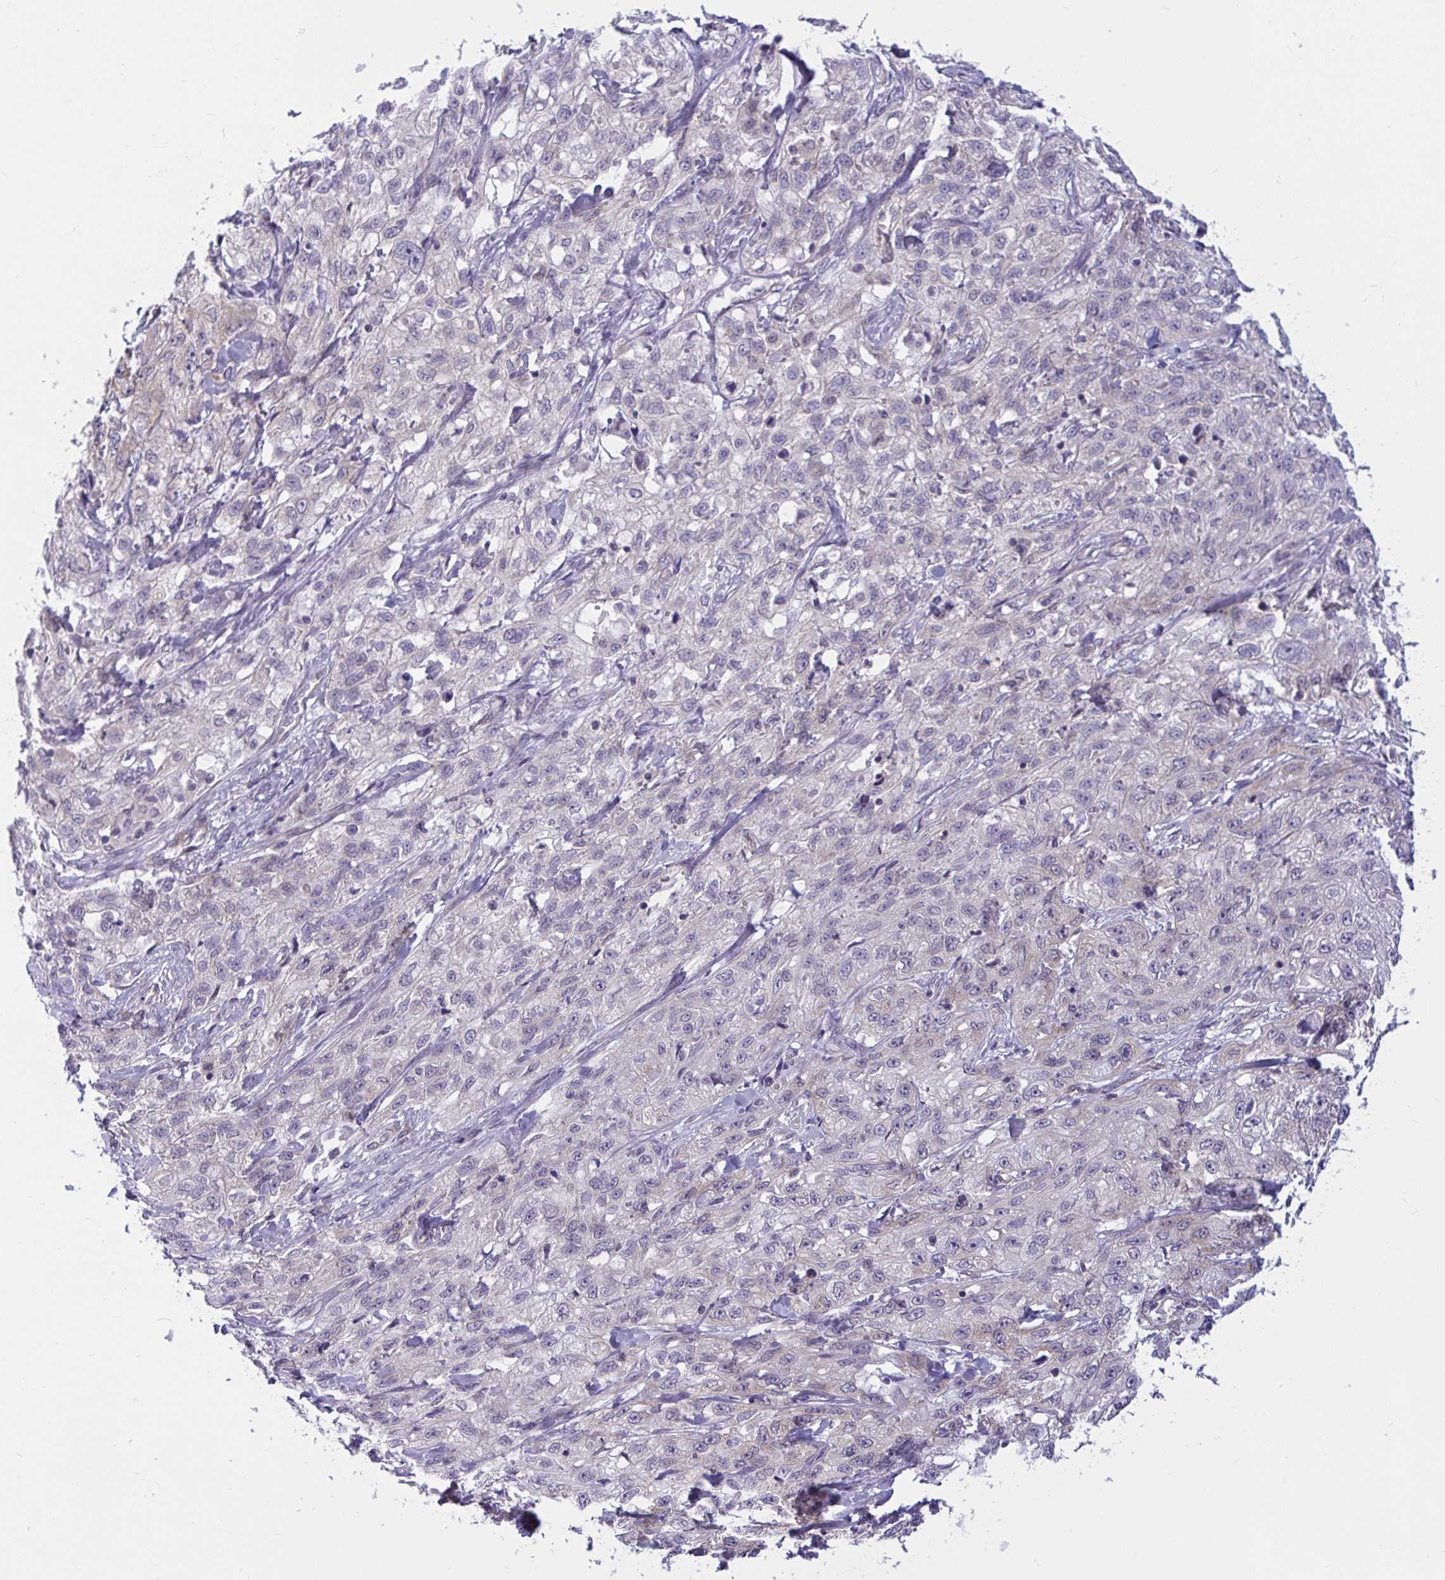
{"staining": {"intensity": "negative", "quantity": "none", "location": "none"}, "tissue": "skin cancer", "cell_type": "Tumor cells", "image_type": "cancer", "snomed": [{"axis": "morphology", "description": "Squamous cell carcinoma, NOS"}, {"axis": "topography", "description": "Skin"}, {"axis": "topography", "description": "Vulva"}], "caption": "High magnification brightfield microscopy of skin cancer (squamous cell carcinoma) stained with DAB (brown) and counterstained with hematoxylin (blue): tumor cells show no significant expression.", "gene": "CAMLG", "patient": {"sex": "female", "age": 86}}